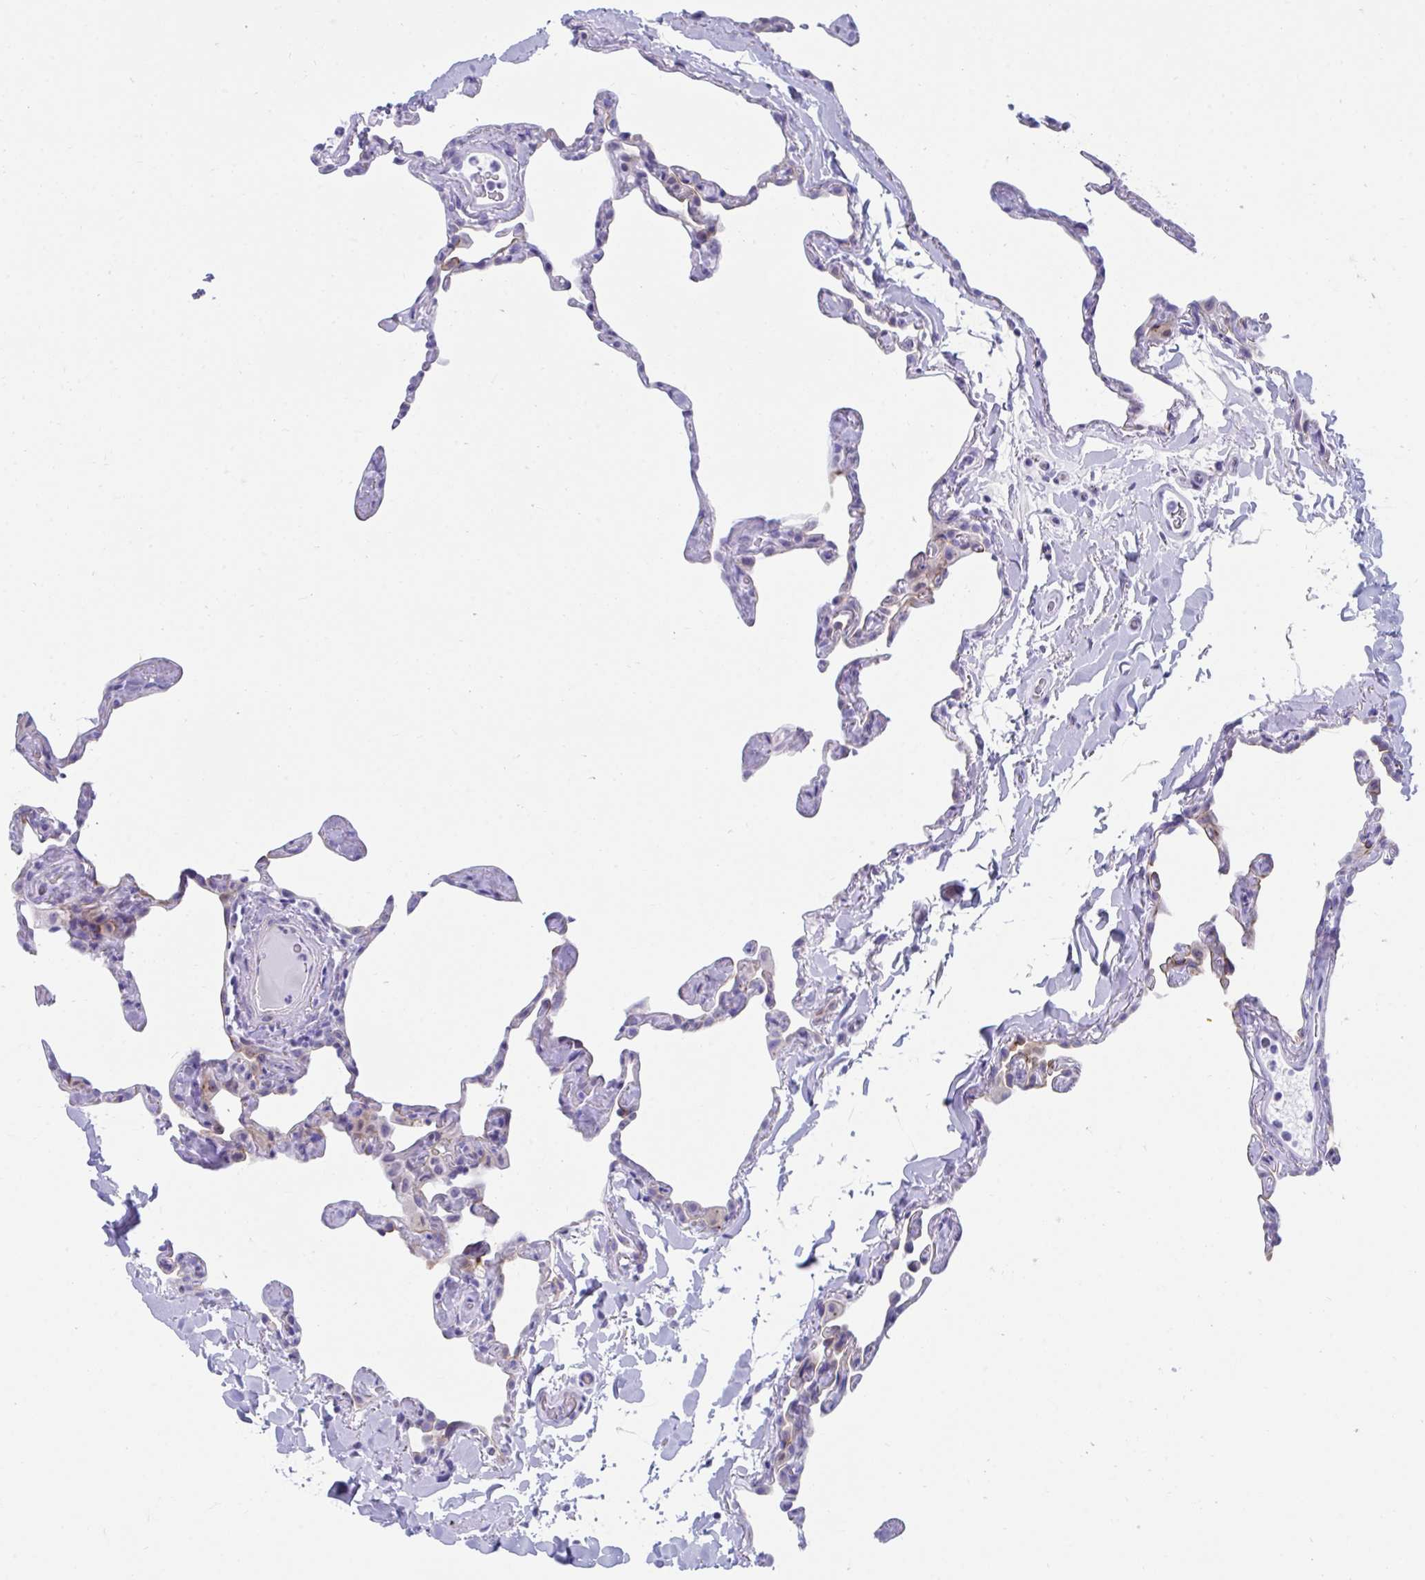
{"staining": {"intensity": "weak", "quantity": "<25%", "location": "cytoplasmic/membranous"}, "tissue": "lung", "cell_type": "Alveolar cells", "image_type": "normal", "snomed": [{"axis": "morphology", "description": "Normal tissue, NOS"}, {"axis": "topography", "description": "Lung"}], "caption": "The photomicrograph displays no significant staining in alveolar cells of lung. (DAB immunohistochemistry (IHC), high magnification).", "gene": "TTC30A", "patient": {"sex": "male", "age": 65}}